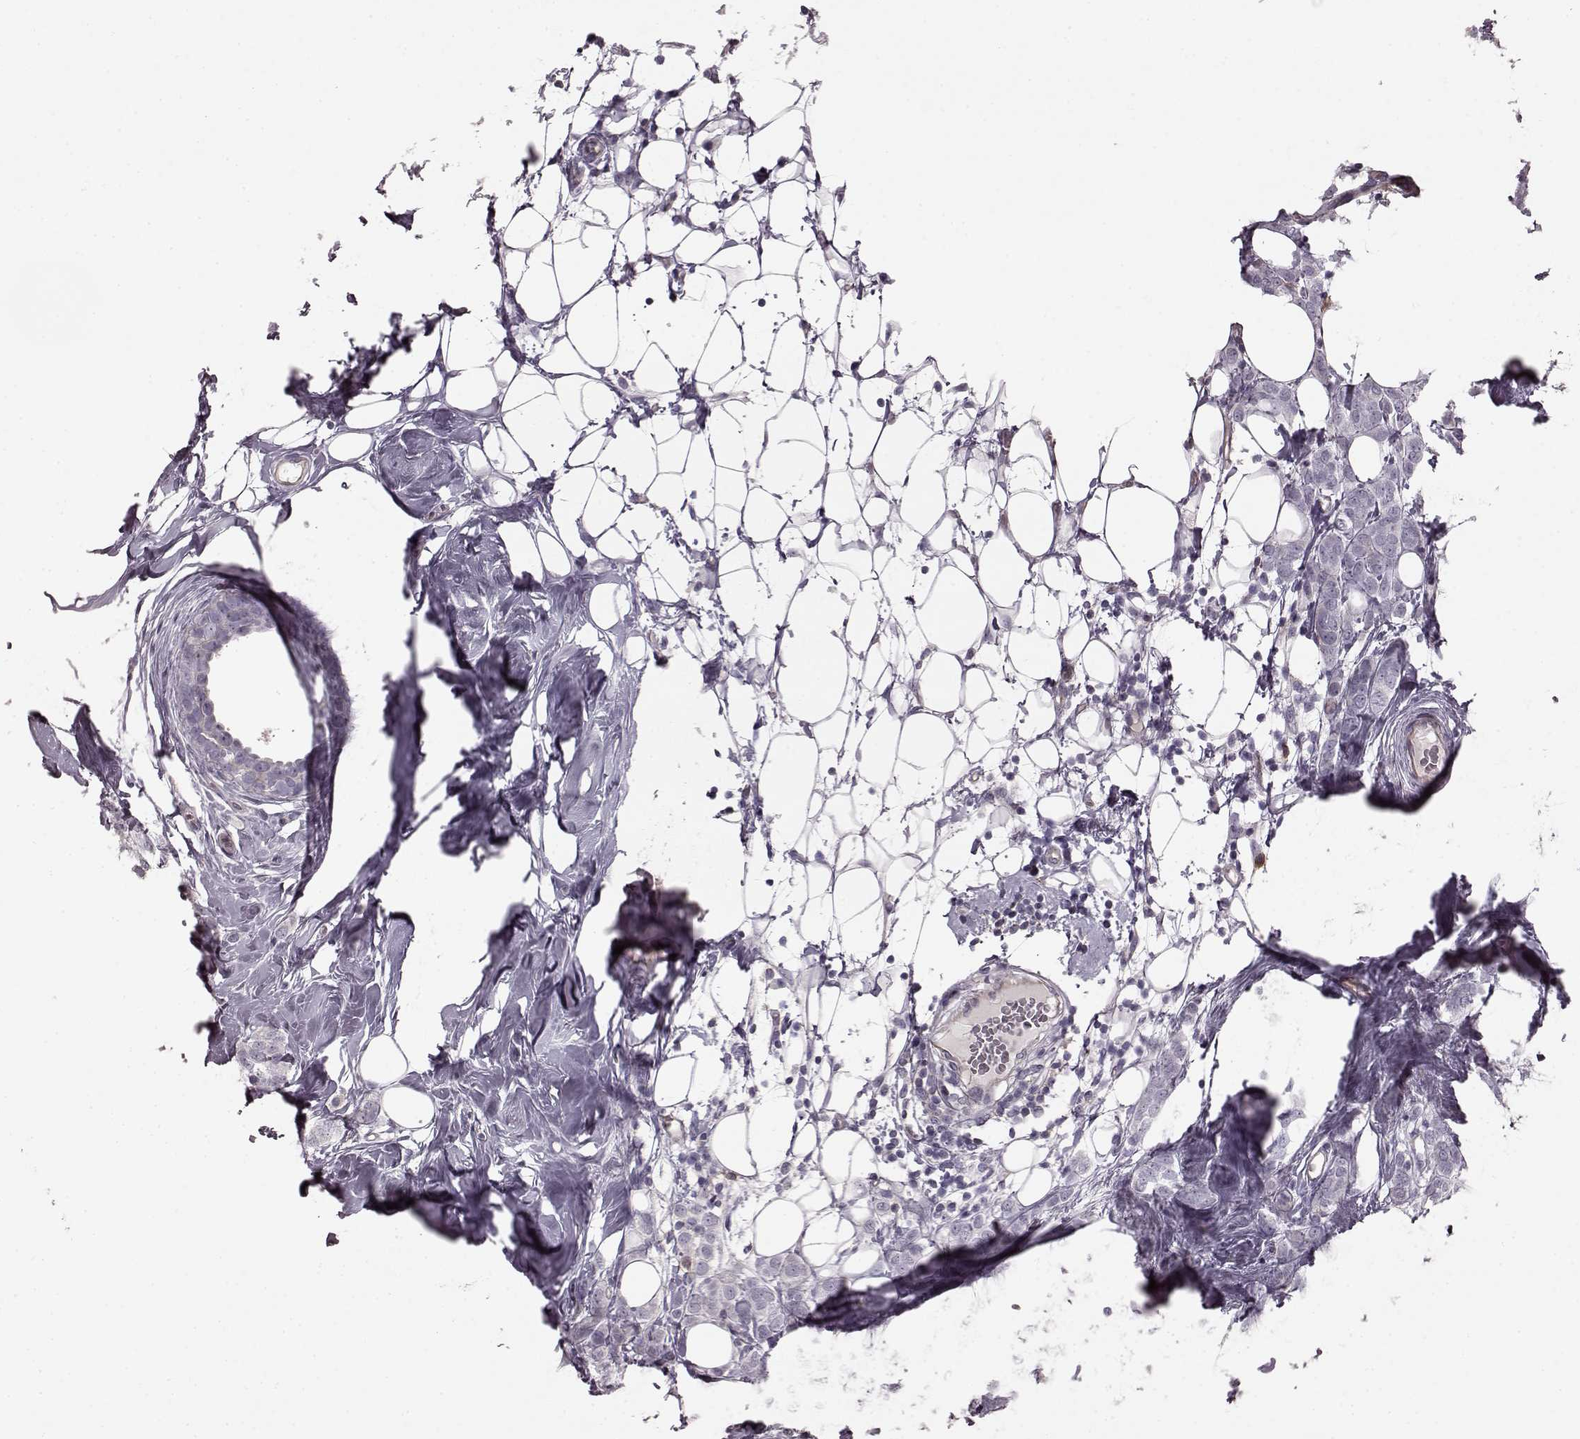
{"staining": {"intensity": "negative", "quantity": "none", "location": "none"}, "tissue": "breast cancer", "cell_type": "Tumor cells", "image_type": "cancer", "snomed": [{"axis": "morphology", "description": "Lobular carcinoma"}, {"axis": "topography", "description": "Breast"}], "caption": "IHC of human breast cancer displays no staining in tumor cells.", "gene": "PDCD1", "patient": {"sex": "female", "age": 49}}